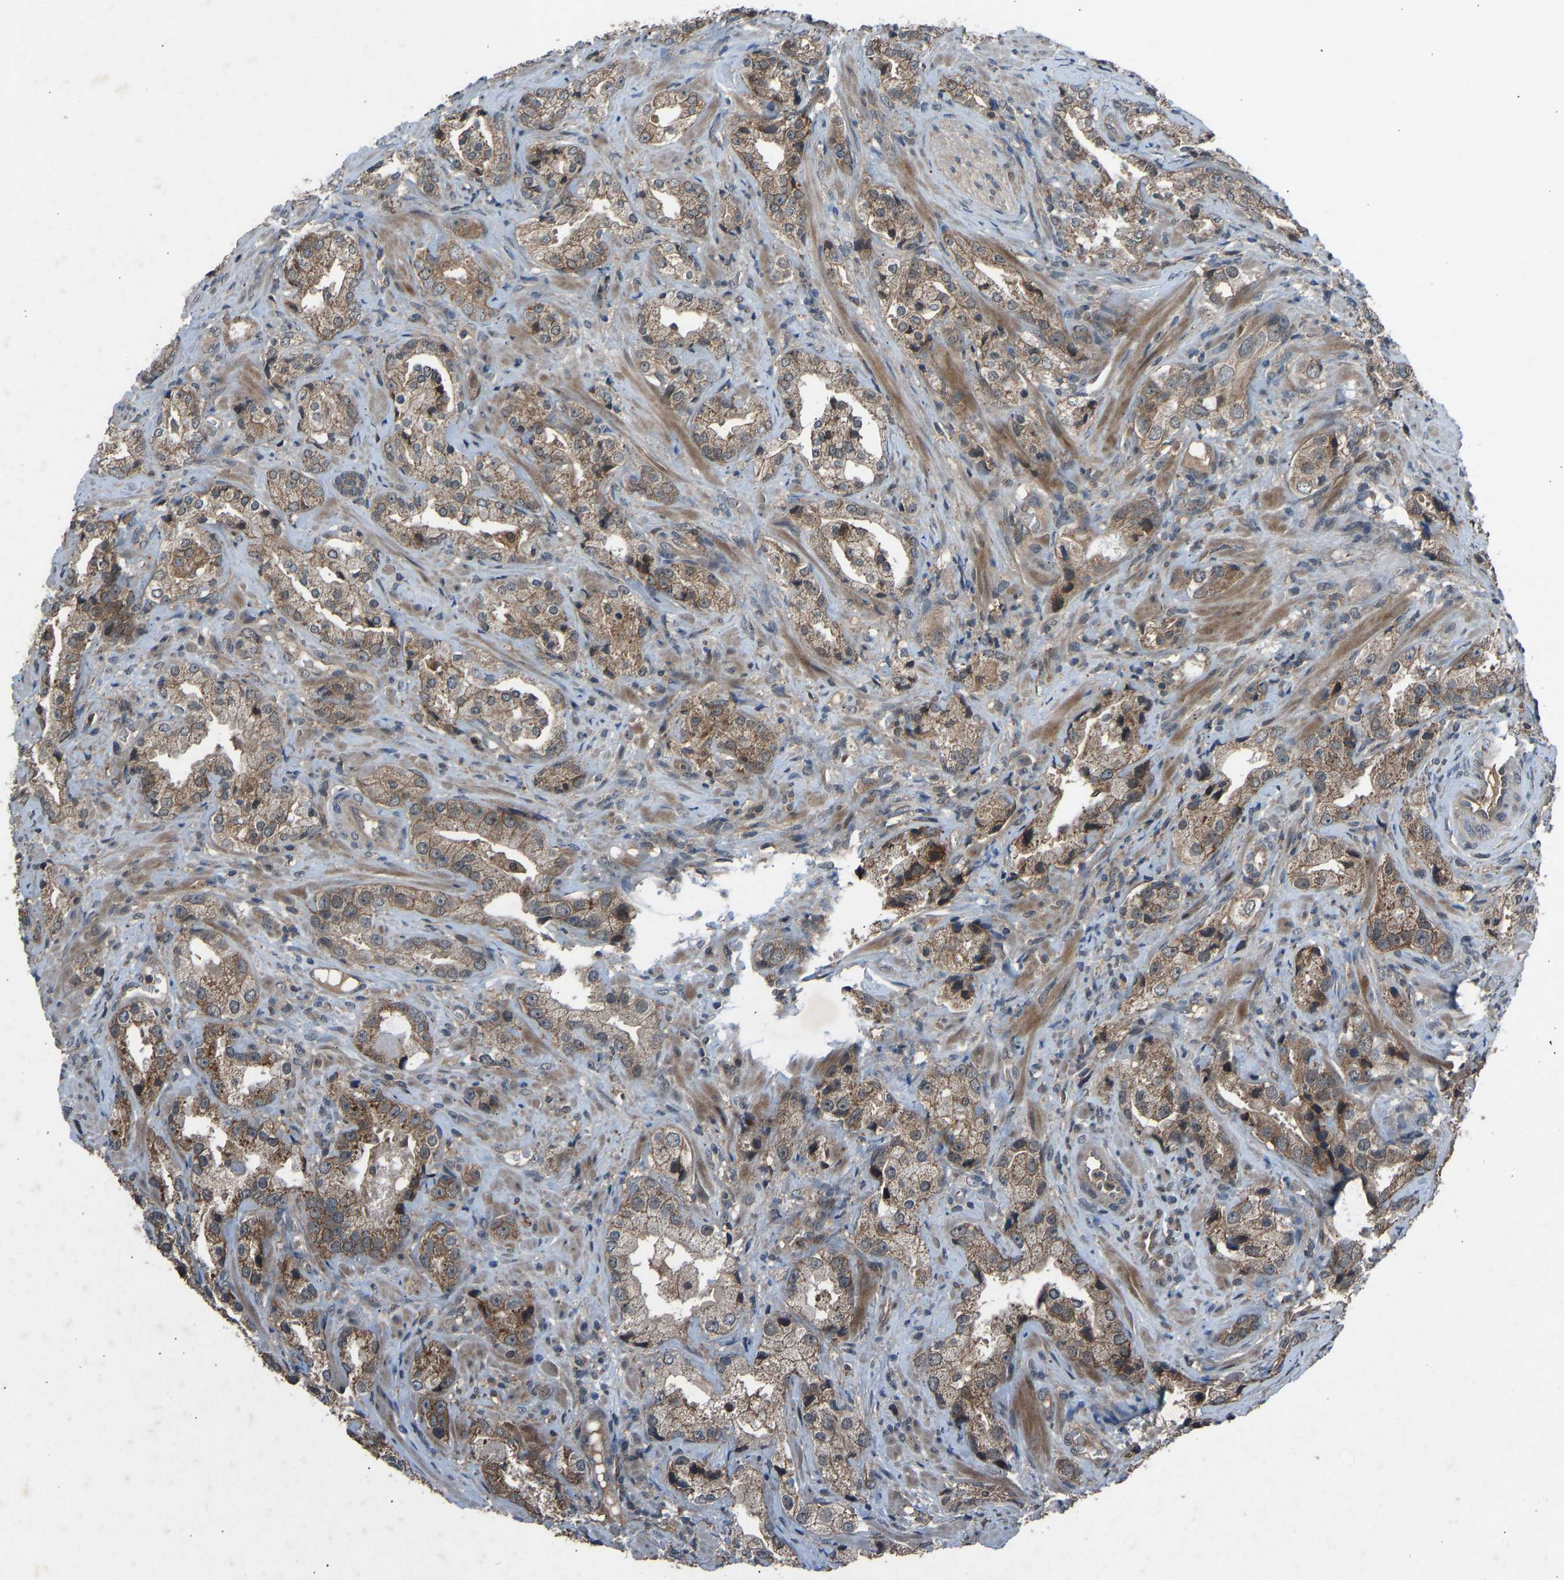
{"staining": {"intensity": "moderate", "quantity": ">75%", "location": "cytoplasmic/membranous"}, "tissue": "prostate cancer", "cell_type": "Tumor cells", "image_type": "cancer", "snomed": [{"axis": "morphology", "description": "Adenocarcinoma, High grade"}, {"axis": "topography", "description": "Prostate"}], "caption": "Prostate cancer (adenocarcinoma (high-grade)) stained with DAB immunohistochemistry (IHC) exhibits medium levels of moderate cytoplasmic/membranous positivity in about >75% of tumor cells.", "gene": "SLC43A1", "patient": {"sex": "male", "age": 63}}